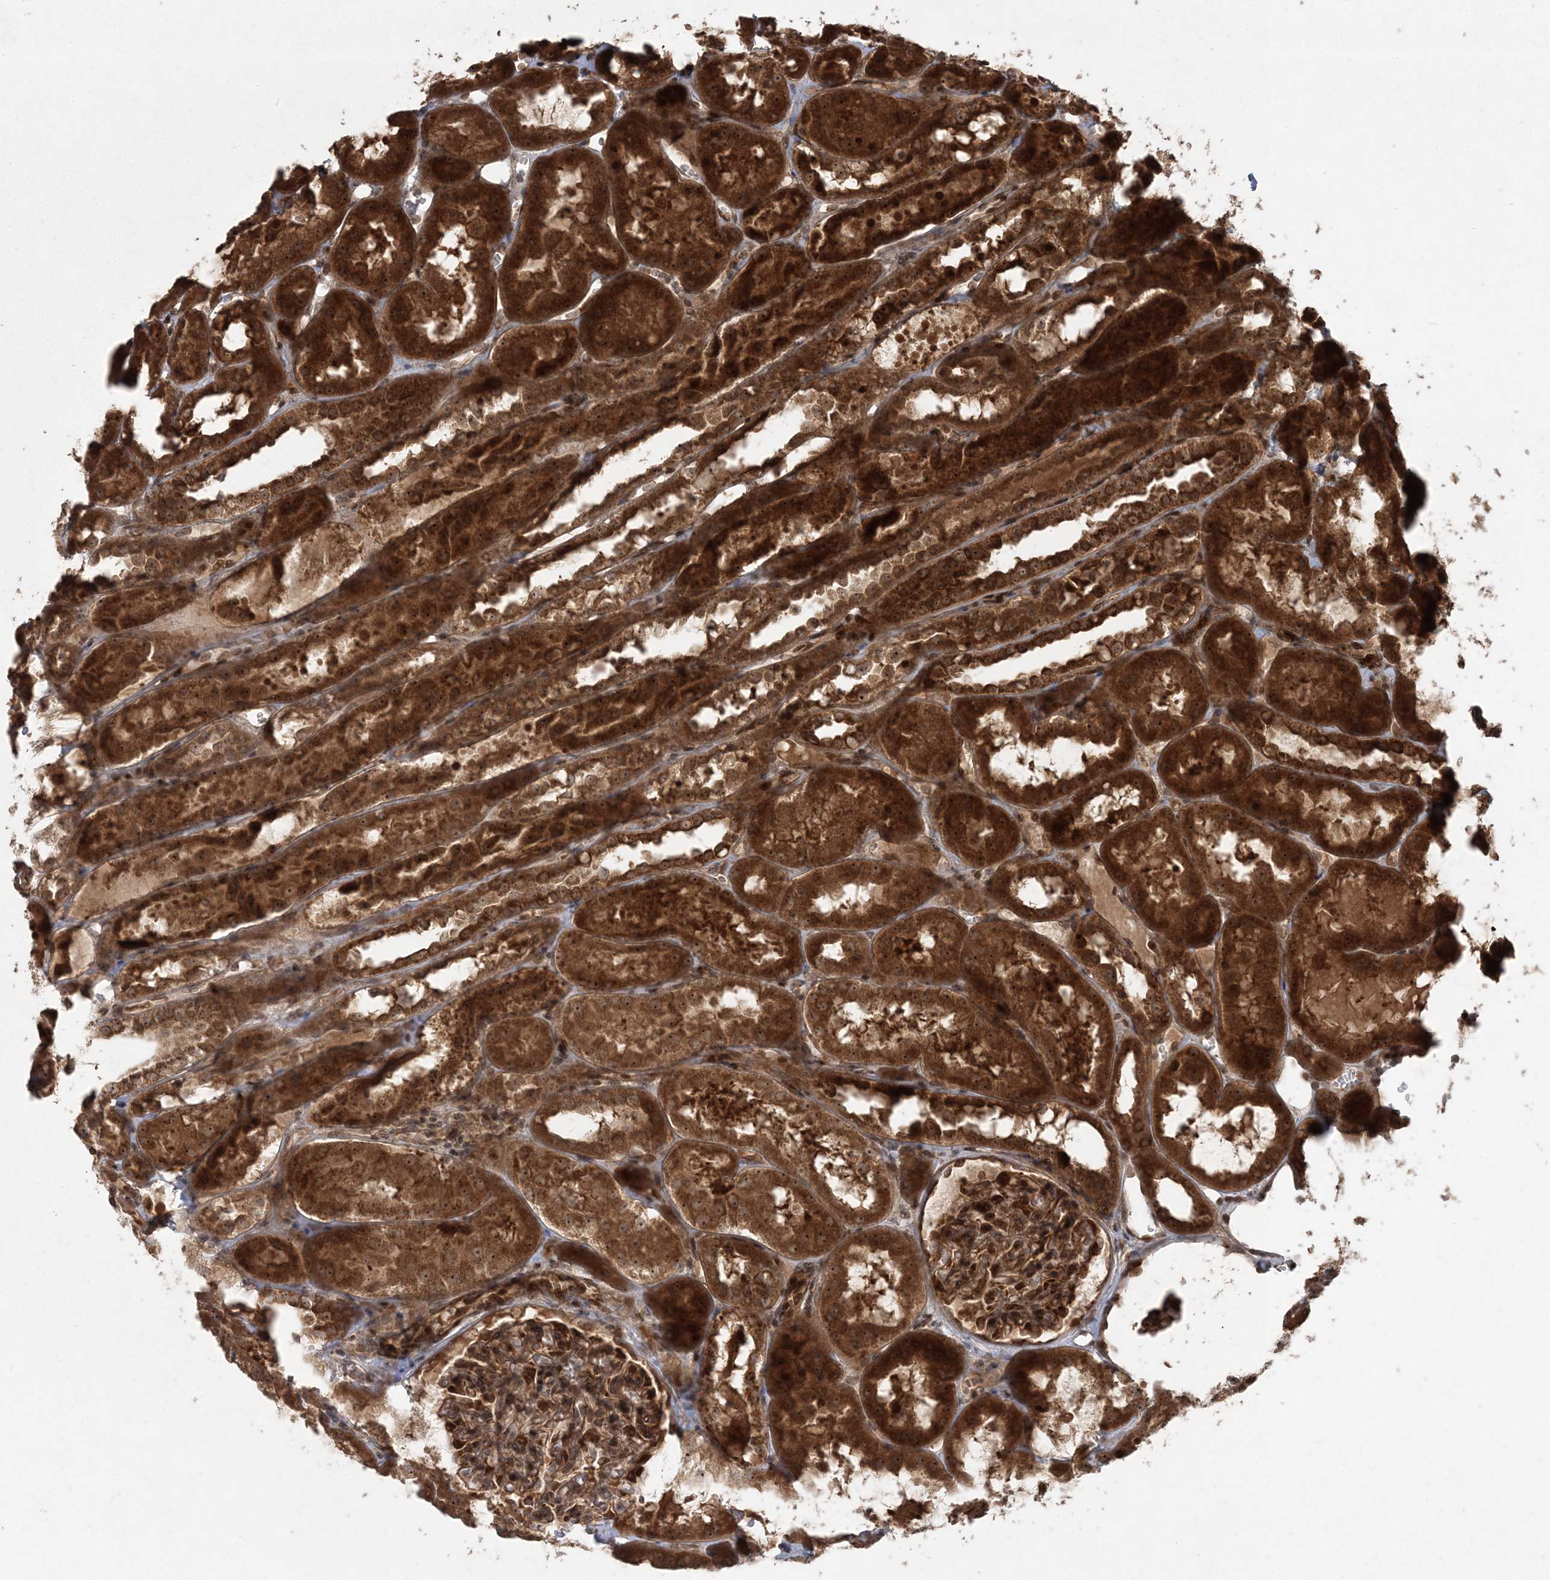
{"staining": {"intensity": "strong", "quantity": "25%-75%", "location": "cytoplasmic/membranous,nuclear"}, "tissue": "kidney", "cell_type": "Cells in glomeruli", "image_type": "normal", "snomed": [{"axis": "morphology", "description": "Normal tissue, NOS"}, {"axis": "topography", "description": "Kidney"}], "caption": "The image displays staining of benign kidney, revealing strong cytoplasmic/membranous,nuclear protein staining (brown color) within cells in glomeruli.", "gene": "SERINC1", "patient": {"sex": "male", "age": 16}}